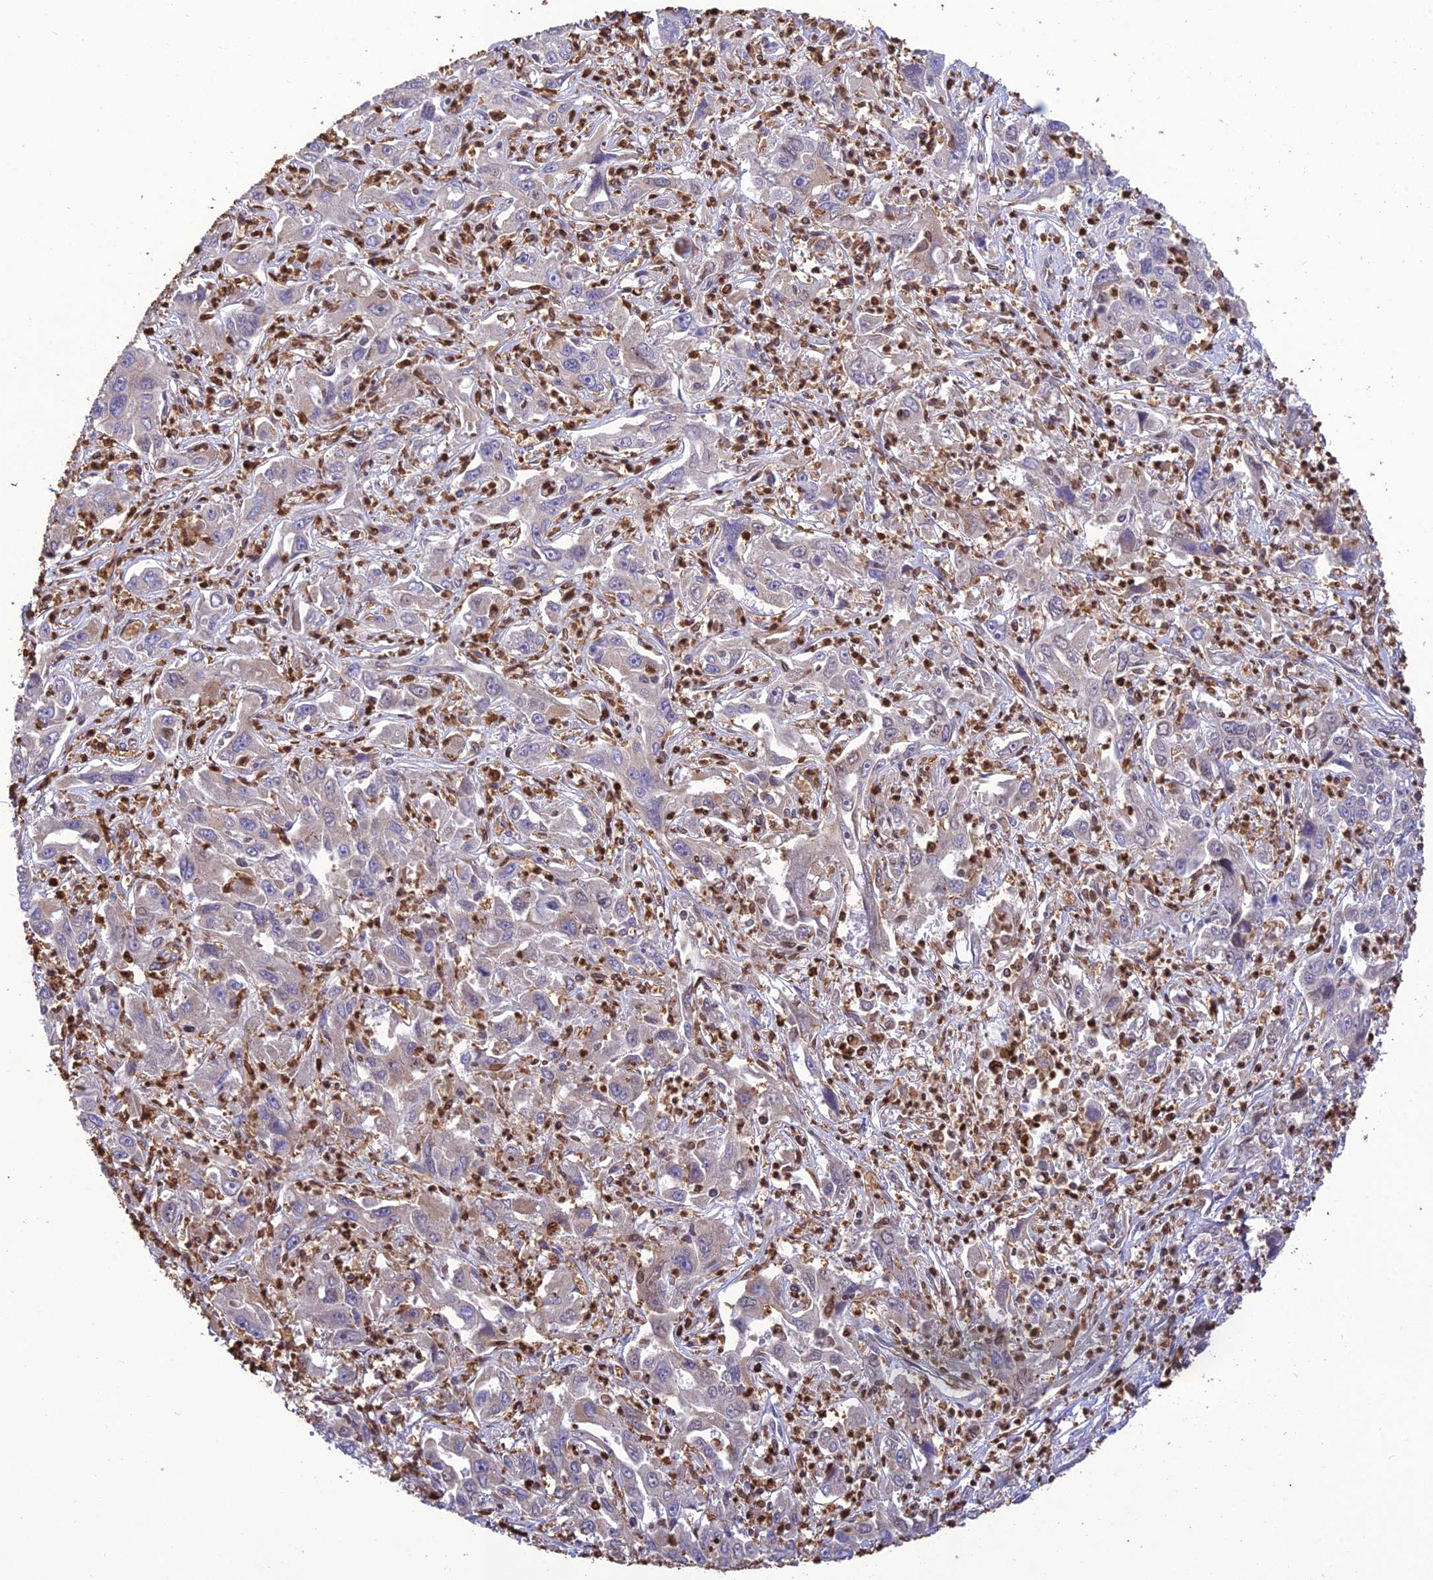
{"staining": {"intensity": "negative", "quantity": "none", "location": "none"}, "tissue": "liver cancer", "cell_type": "Tumor cells", "image_type": "cancer", "snomed": [{"axis": "morphology", "description": "Carcinoma, Hepatocellular, NOS"}, {"axis": "topography", "description": "Liver"}], "caption": "A histopathology image of liver cancer stained for a protein shows no brown staining in tumor cells.", "gene": "PKHD1L1", "patient": {"sex": "male", "age": 63}}